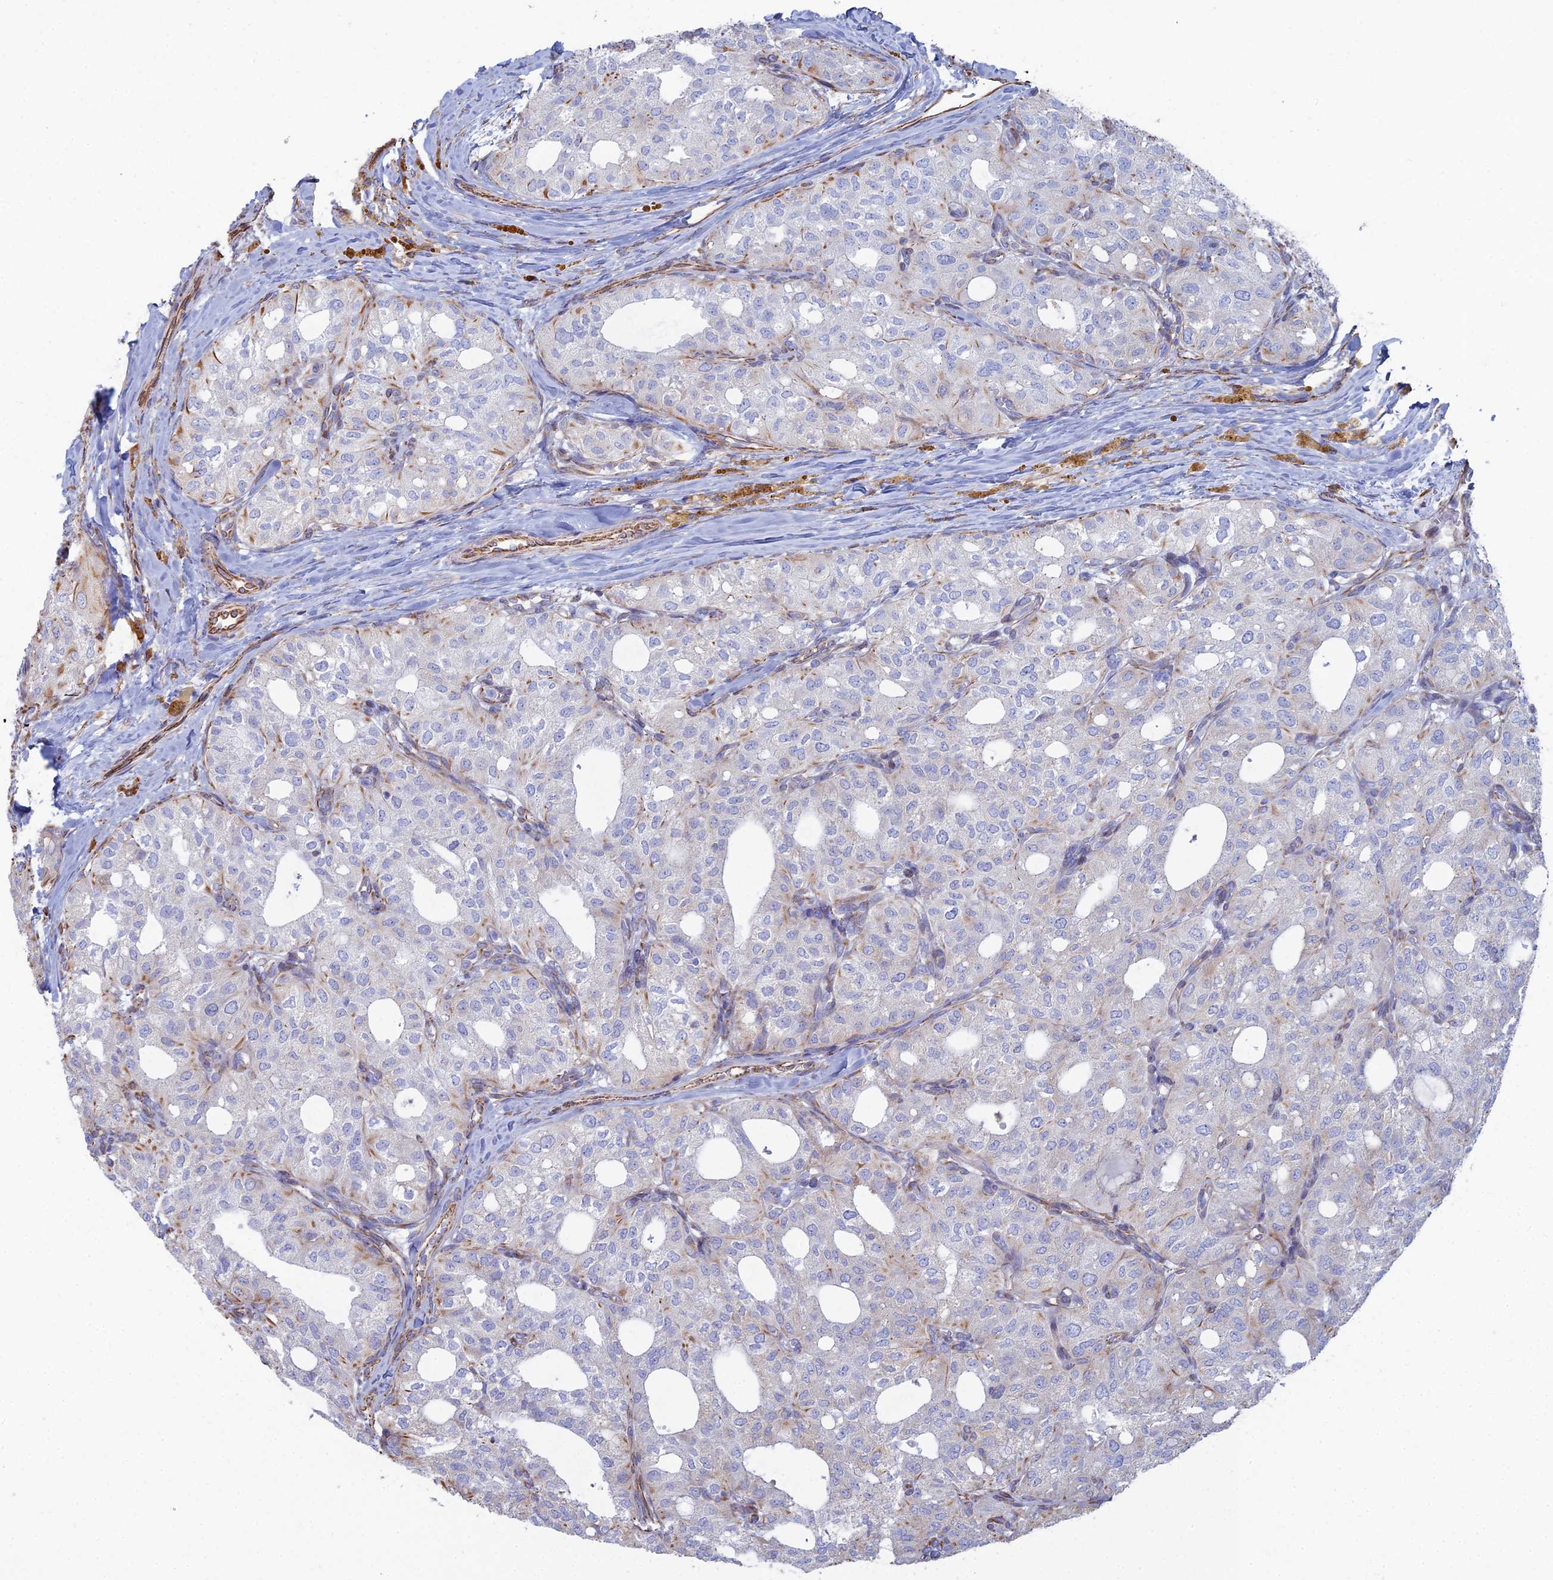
{"staining": {"intensity": "negative", "quantity": "none", "location": "none"}, "tissue": "thyroid cancer", "cell_type": "Tumor cells", "image_type": "cancer", "snomed": [{"axis": "morphology", "description": "Follicular adenoma carcinoma, NOS"}, {"axis": "topography", "description": "Thyroid gland"}], "caption": "An immunohistochemistry (IHC) photomicrograph of thyroid cancer is shown. There is no staining in tumor cells of thyroid cancer. (Brightfield microscopy of DAB immunohistochemistry (IHC) at high magnification).", "gene": "CLVS2", "patient": {"sex": "male", "age": 75}}